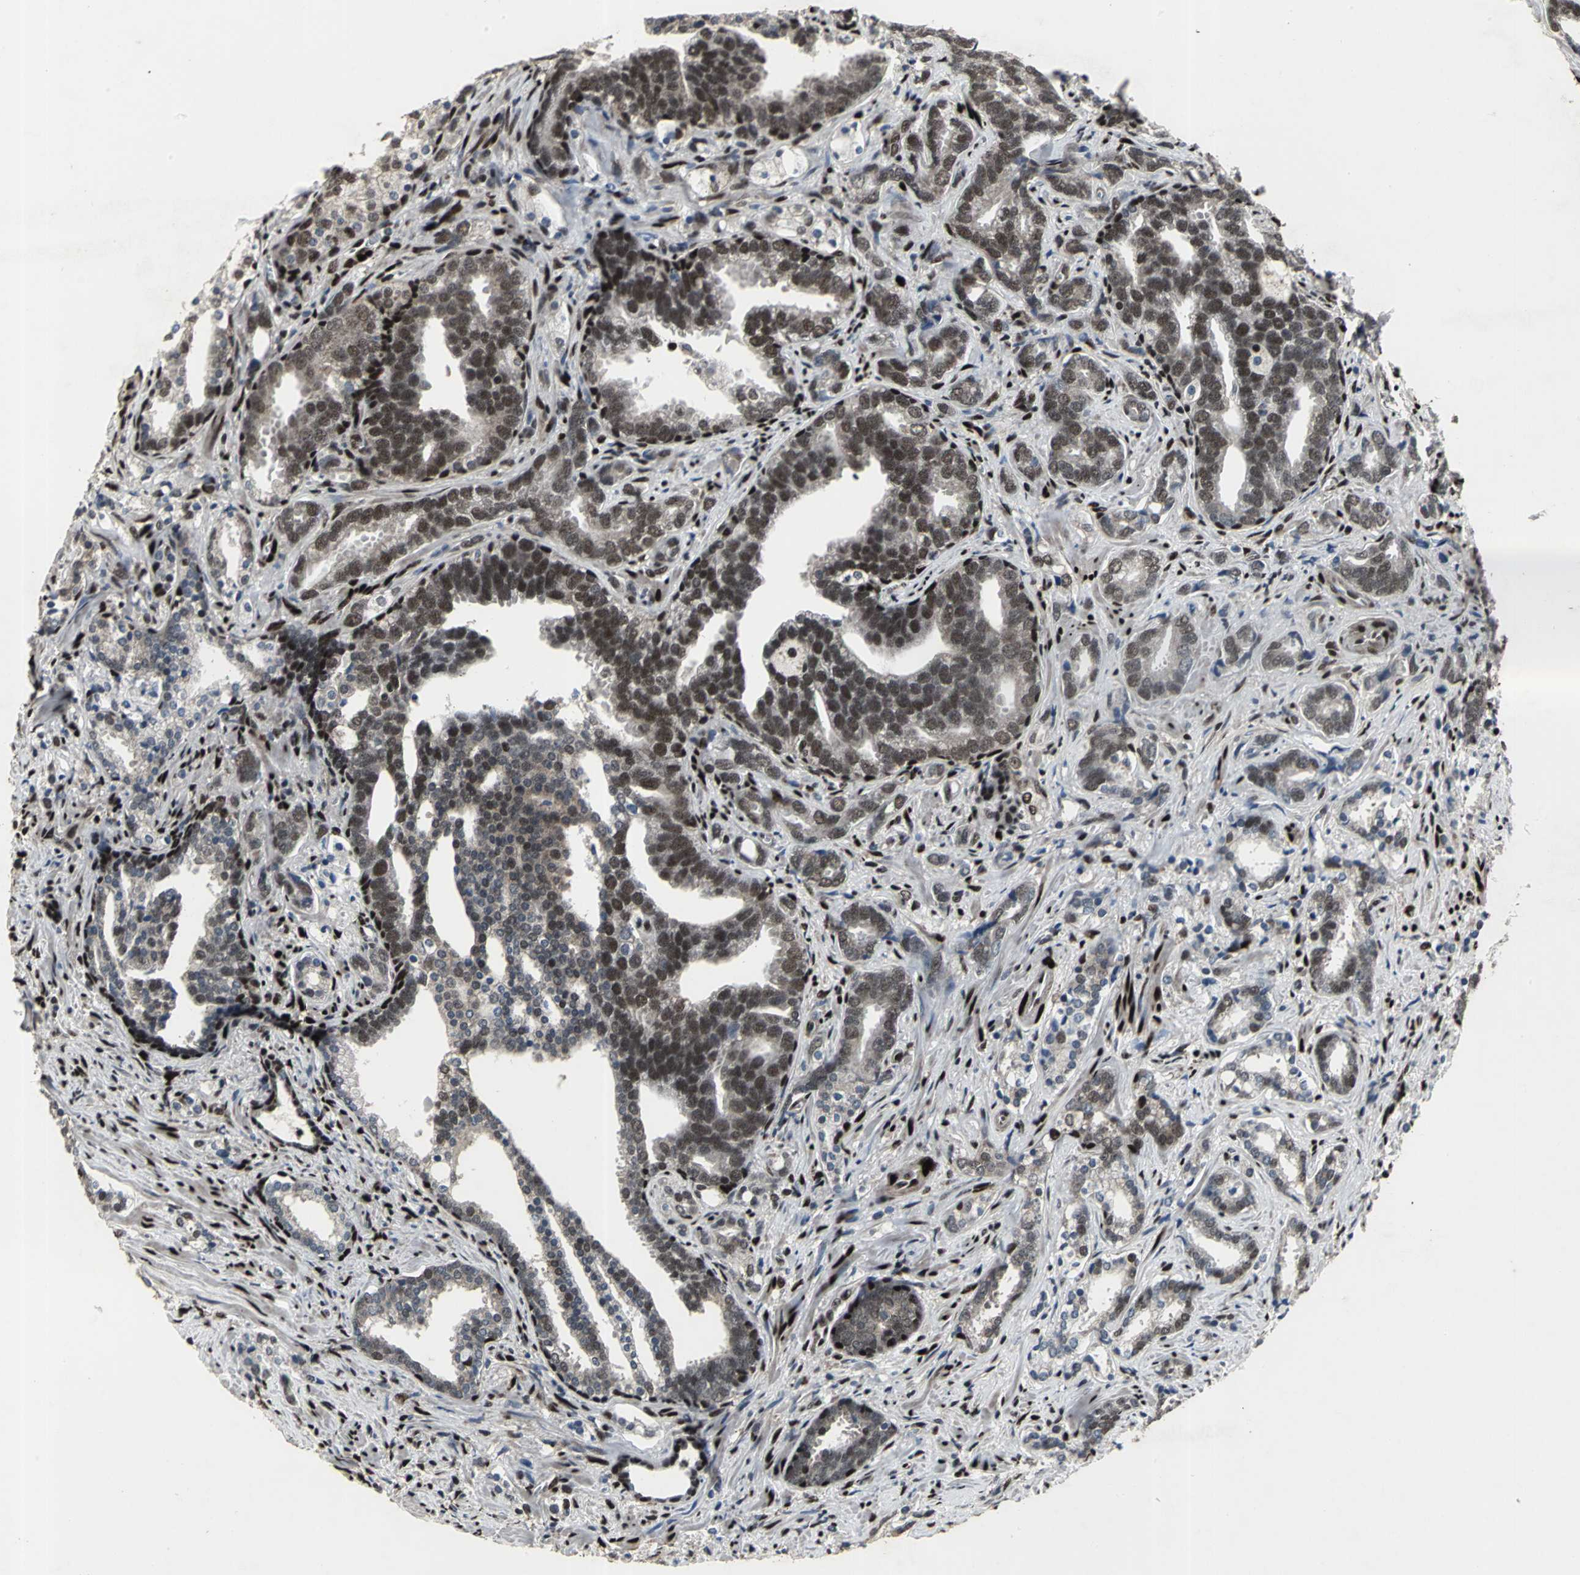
{"staining": {"intensity": "moderate", "quantity": ">75%", "location": "nuclear"}, "tissue": "prostate cancer", "cell_type": "Tumor cells", "image_type": "cancer", "snomed": [{"axis": "morphology", "description": "Adenocarcinoma, Medium grade"}, {"axis": "topography", "description": "Prostate"}], "caption": "Human prostate adenocarcinoma (medium-grade) stained with a brown dye reveals moderate nuclear positive expression in approximately >75% of tumor cells.", "gene": "SRF", "patient": {"sex": "male", "age": 67}}